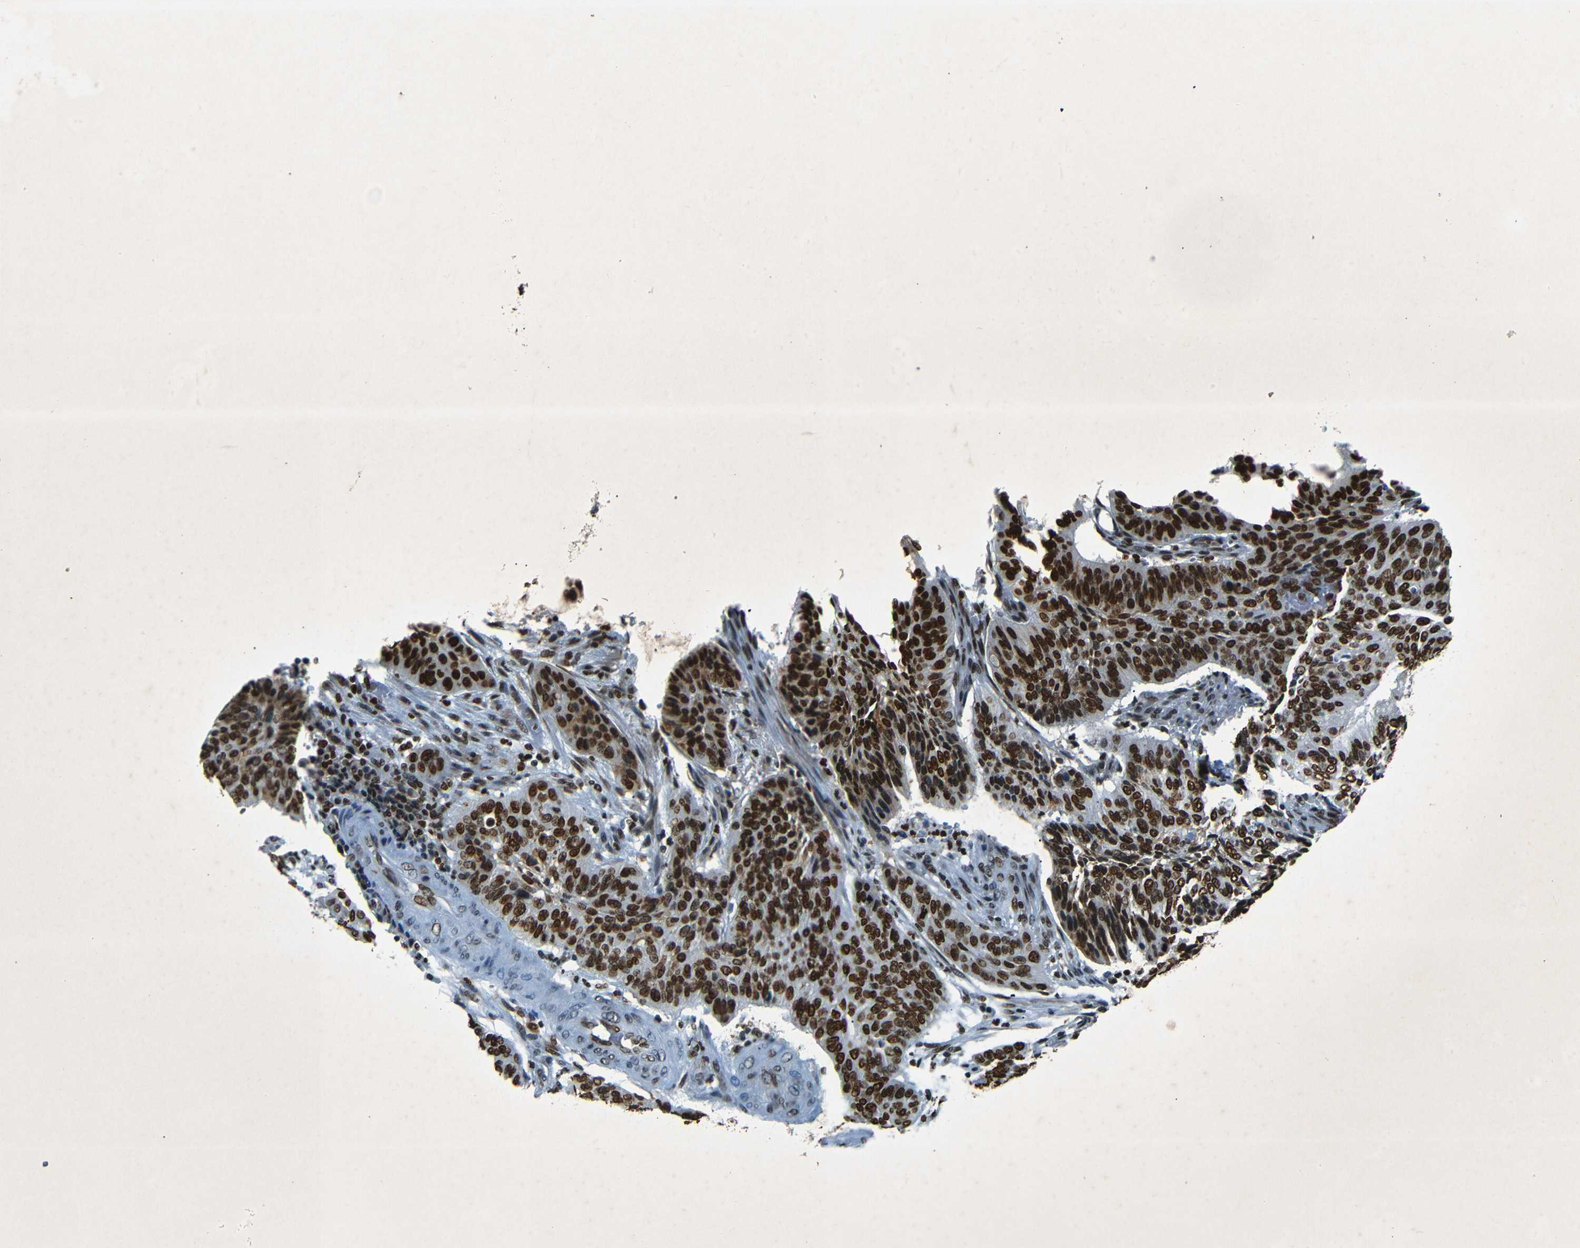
{"staining": {"intensity": "strong", "quantity": ">75%", "location": "nuclear"}, "tissue": "cervical cancer", "cell_type": "Tumor cells", "image_type": "cancer", "snomed": [{"axis": "morphology", "description": "Squamous cell carcinoma, NOS"}, {"axis": "topography", "description": "Cervix"}], "caption": "Protein staining of cervical cancer tissue shows strong nuclear expression in approximately >75% of tumor cells.", "gene": "HMGN1", "patient": {"sex": "female", "age": 39}}